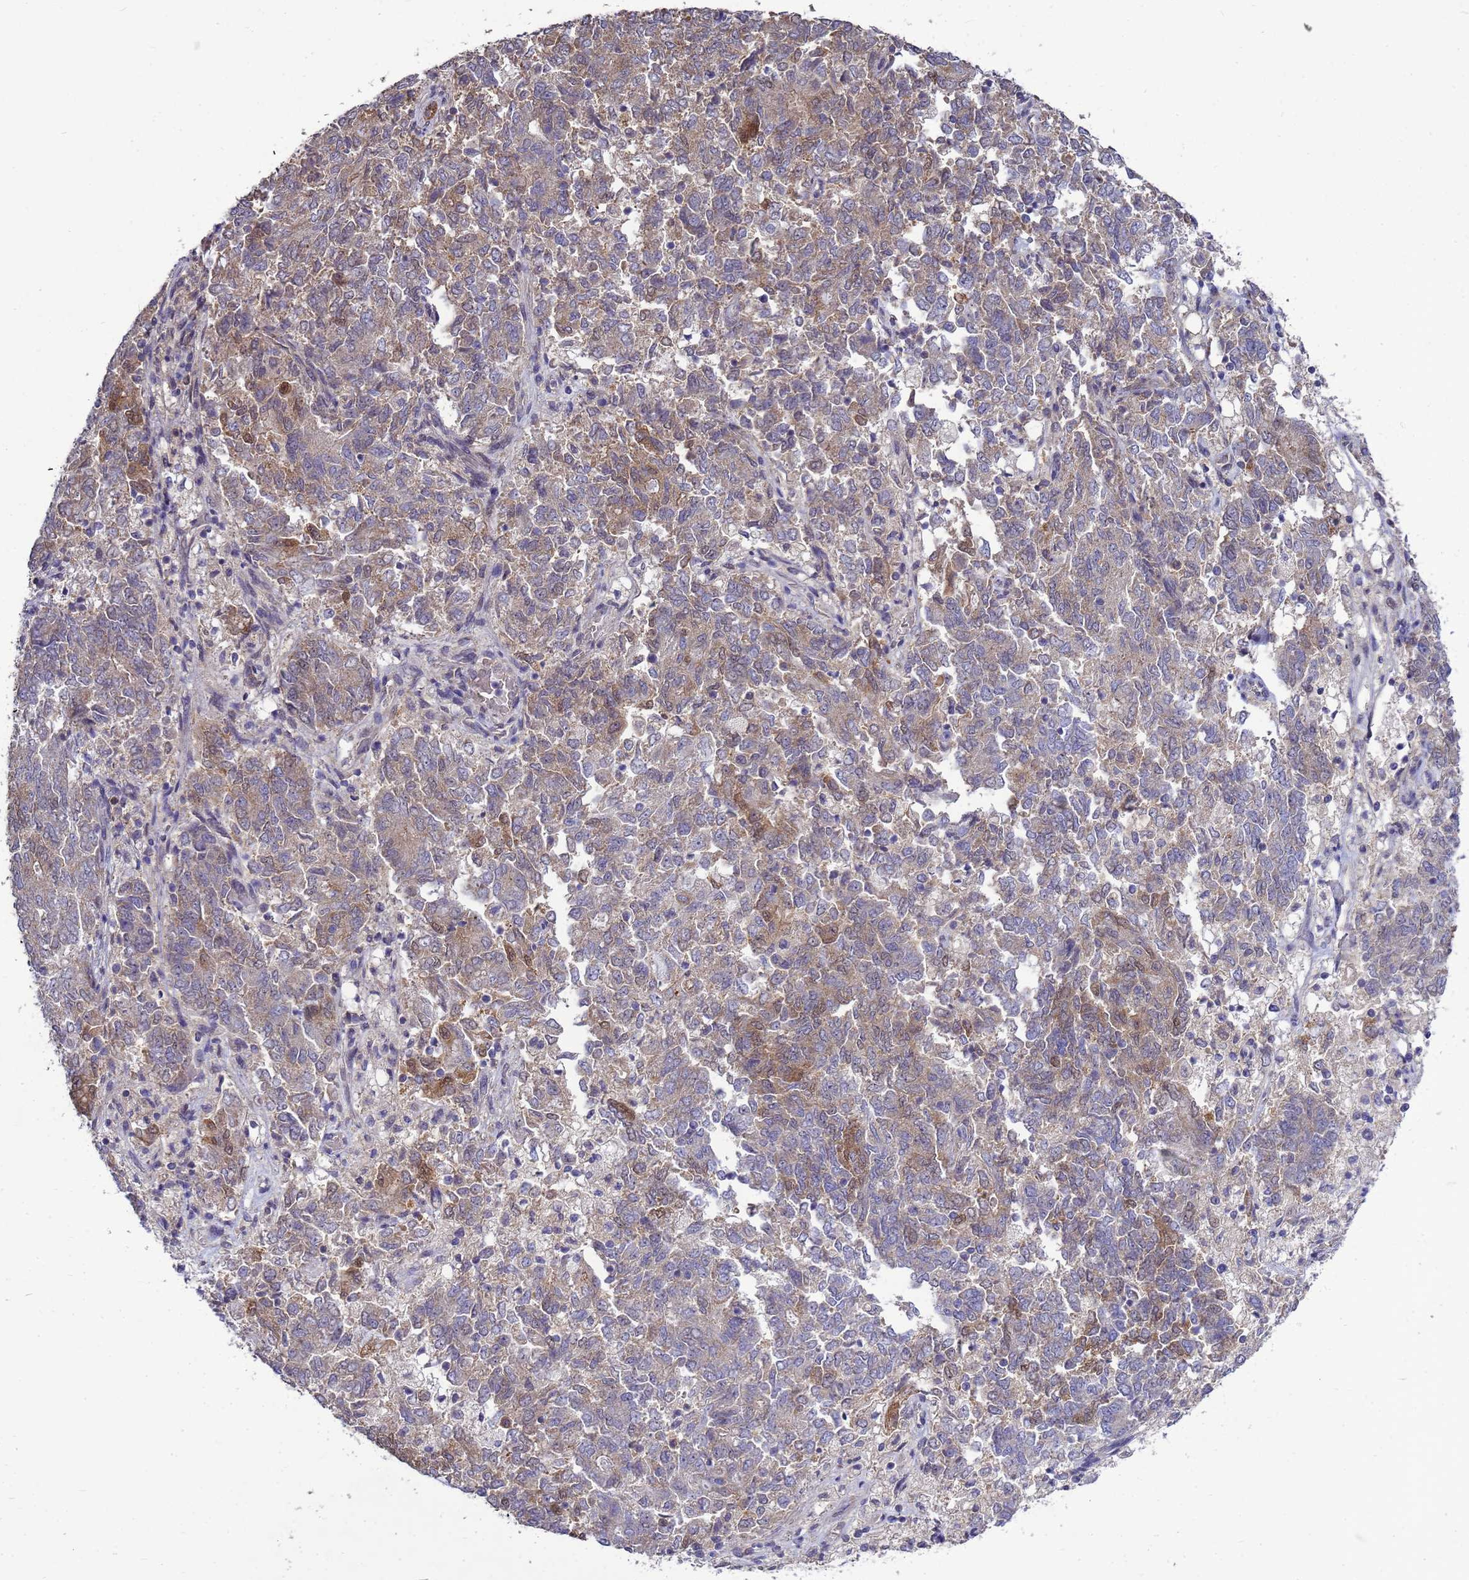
{"staining": {"intensity": "moderate", "quantity": "<25%", "location": "cytoplasmic/membranous"}, "tissue": "endometrial cancer", "cell_type": "Tumor cells", "image_type": "cancer", "snomed": [{"axis": "morphology", "description": "Adenocarcinoma, NOS"}, {"axis": "topography", "description": "Endometrium"}], "caption": "This is a histology image of IHC staining of endometrial cancer (adenocarcinoma), which shows moderate staining in the cytoplasmic/membranous of tumor cells.", "gene": "EIF4EBP3", "patient": {"sex": "female", "age": 80}}